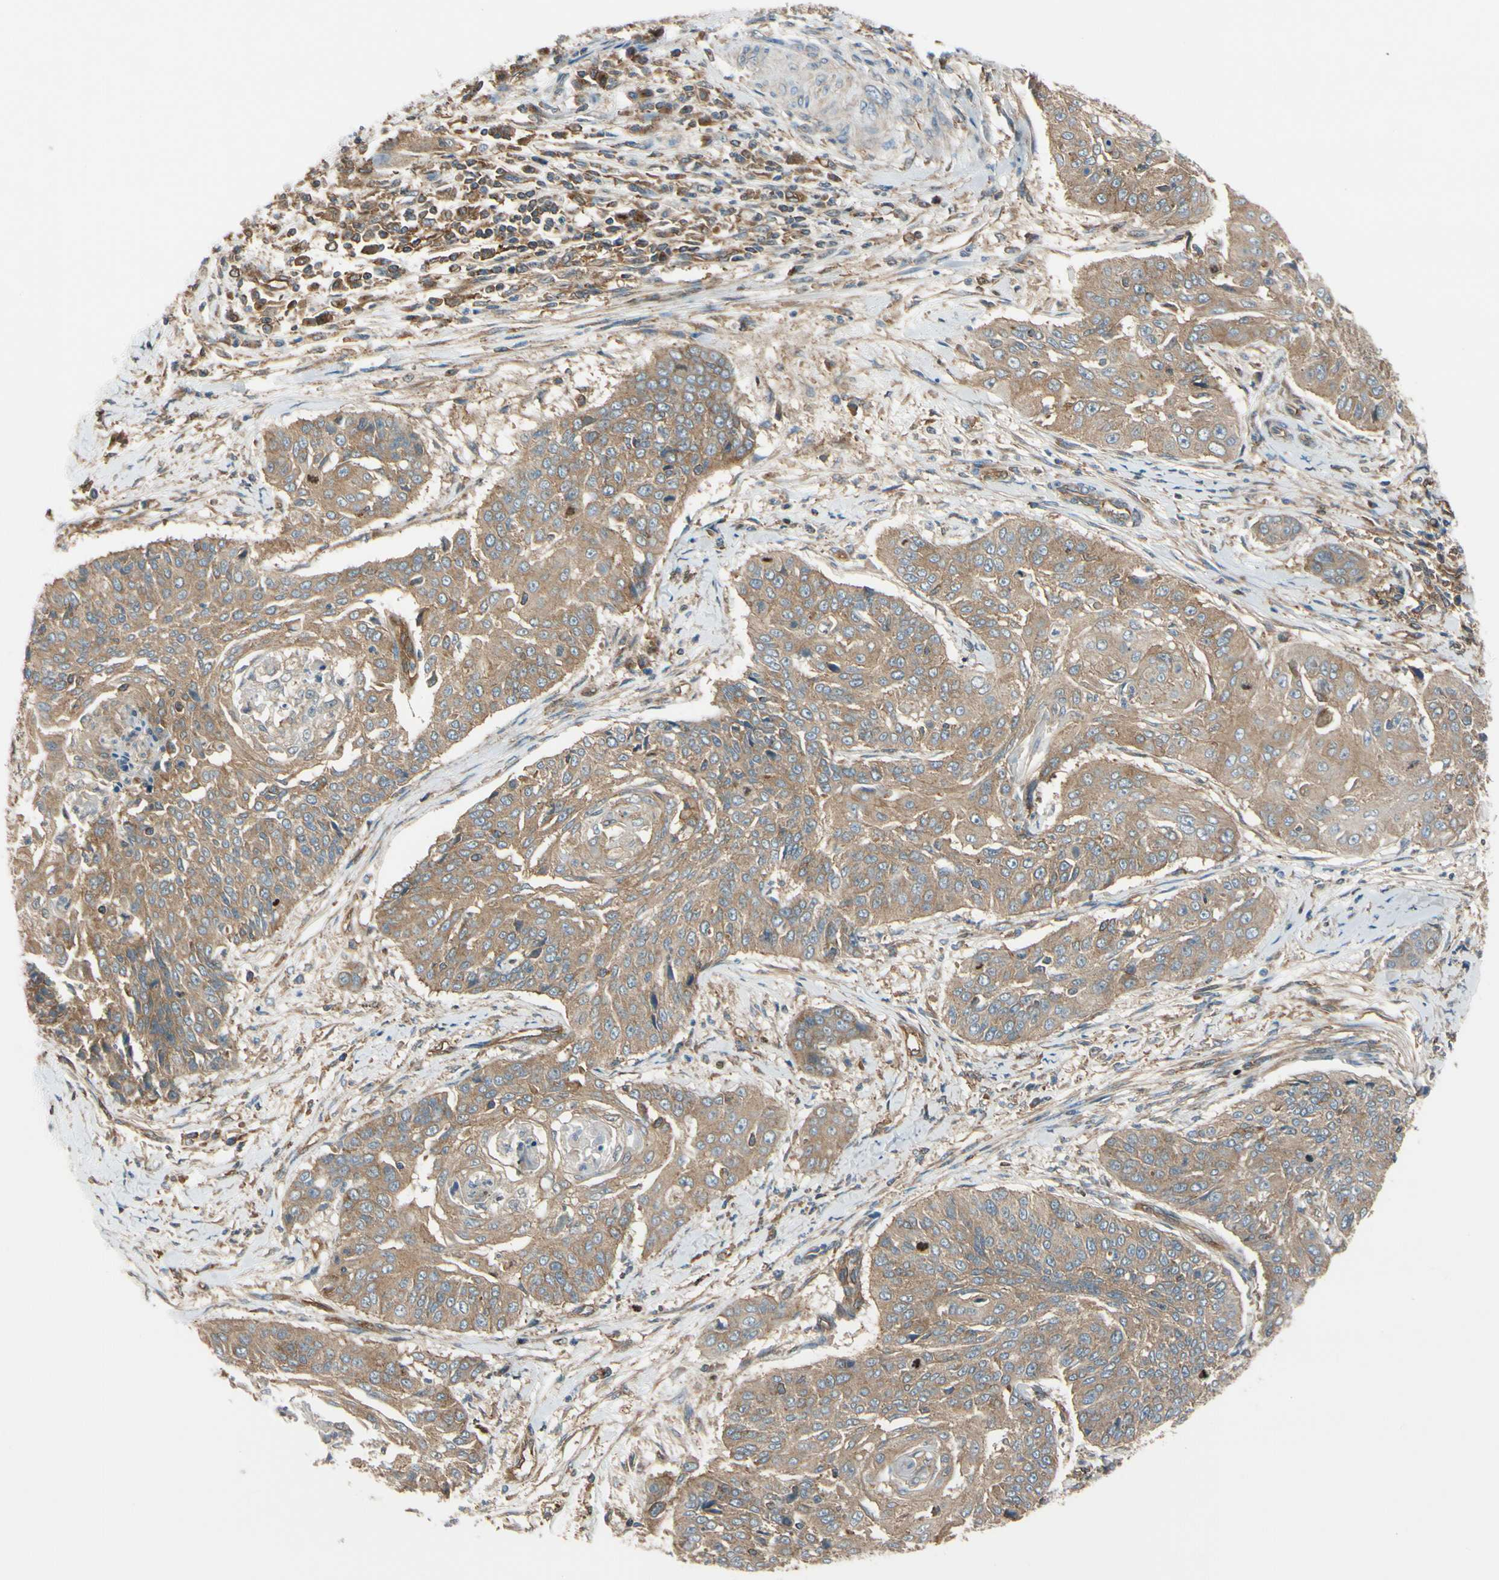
{"staining": {"intensity": "moderate", "quantity": ">75%", "location": "cytoplasmic/membranous"}, "tissue": "cervical cancer", "cell_type": "Tumor cells", "image_type": "cancer", "snomed": [{"axis": "morphology", "description": "Squamous cell carcinoma, NOS"}, {"axis": "topography", "description": "Cervix"}], "caption": "Cervical cancer stained for a protein demonstrates moderate cytoplasmic/membranous positivity in tumor cells.", "gene": "EPS15", "patient": {"sex": "female", "age": 64}}